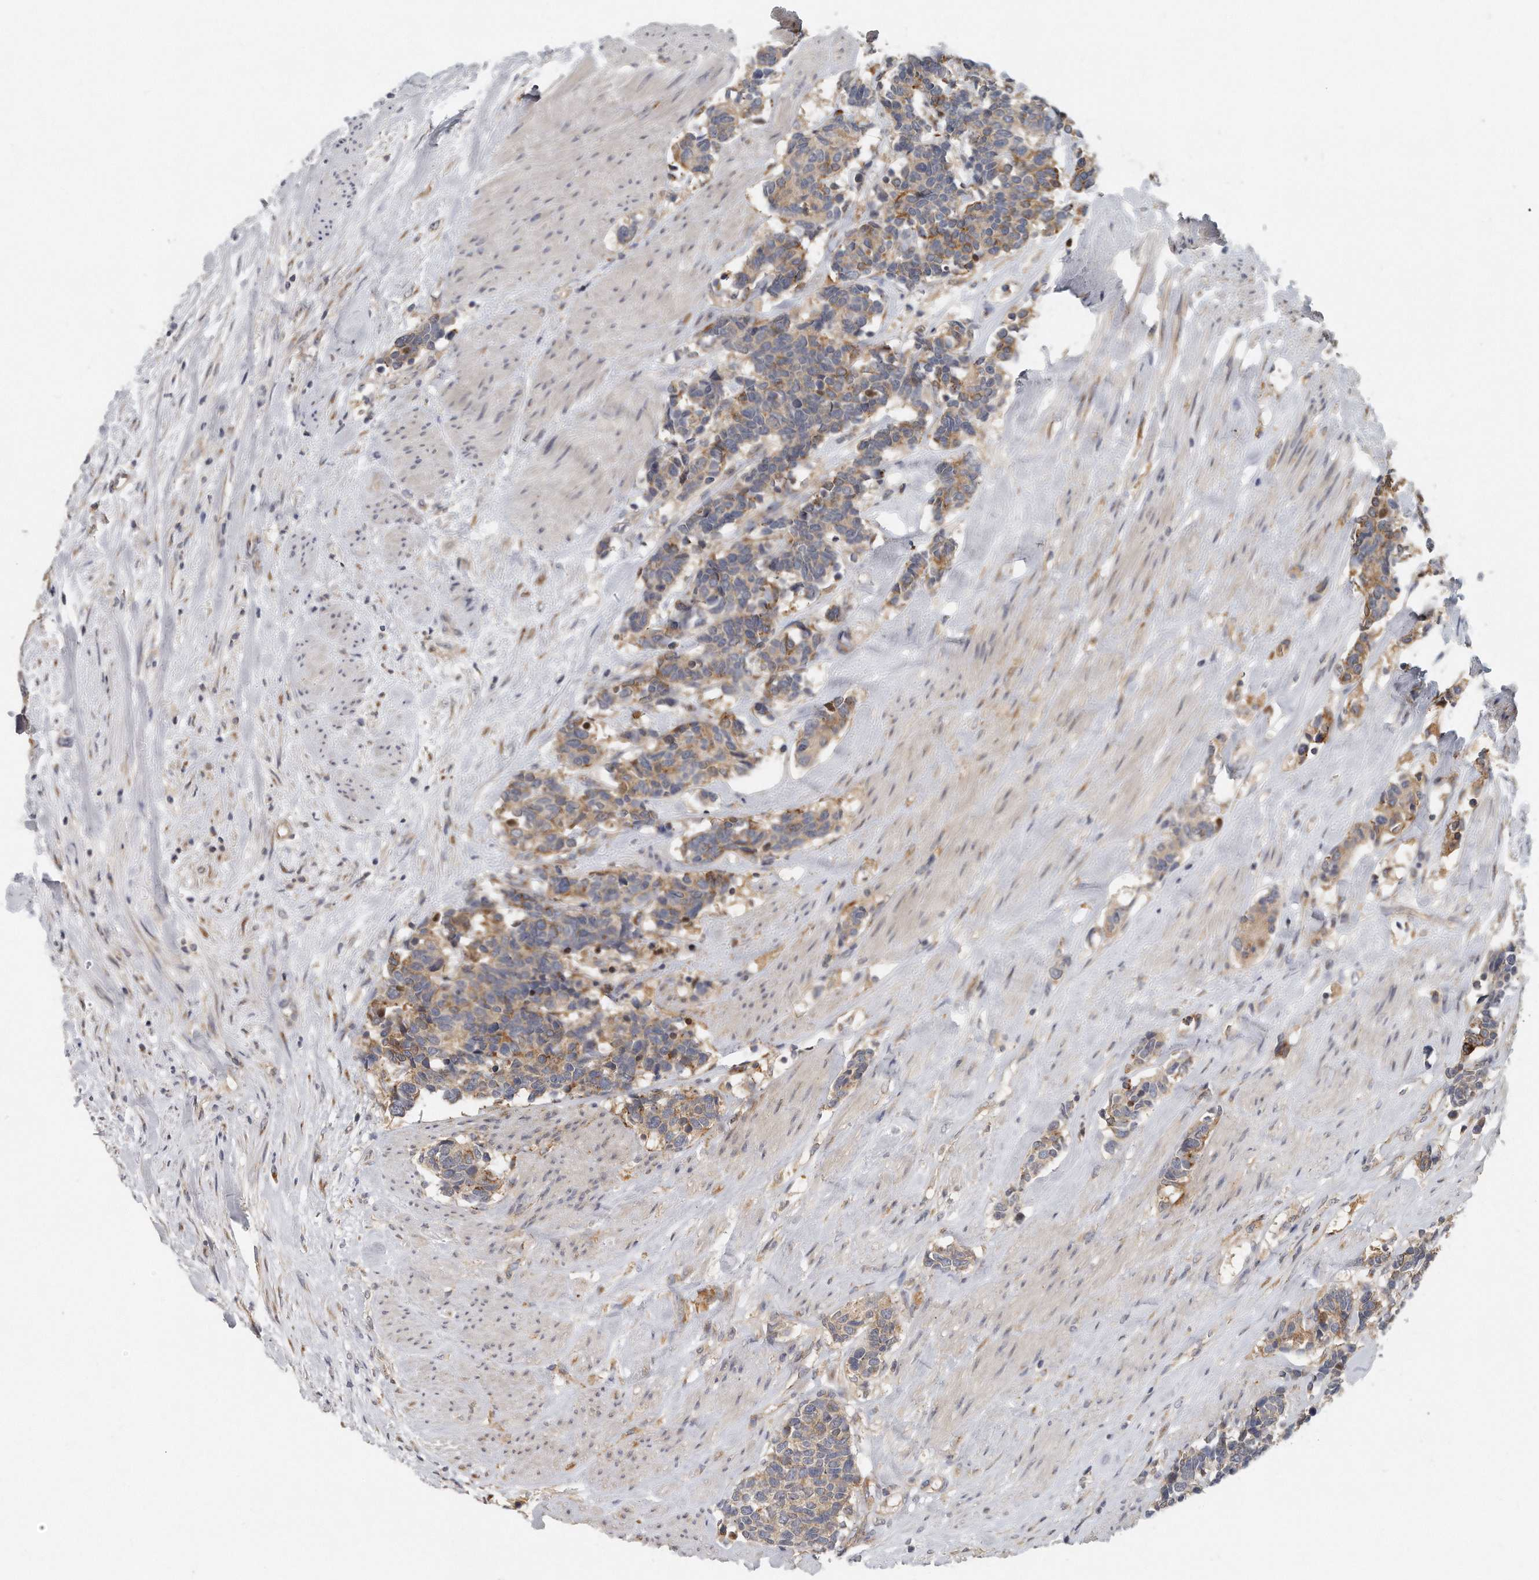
{"staining": {"intensity": "weak", "quantity": "25%-75%", "location": "cytoplasmic/membranous"}, "tissue": "carcinoid", "cell_type": "Tumor cells", "image_type": "cancer", "snomed": [{"axis": "morphology", "description": "Carcinoma, NOS"}, {"axis": "morphology", "description": "Carcinoid, malignant, NOS"}, {"axis": "topography", "description": "Urinary bladder"}], "caption": "A brown stain highlights weak cytoplasmic/membranous staining of a protein in human carcinoid tumor cells. (DAB (3,3'-diaminobenzidine) IHC with brightfield microscopy, high magnification).", "gene": "TRAPPC14", "patient": {"sex": "male", "age": 57}}